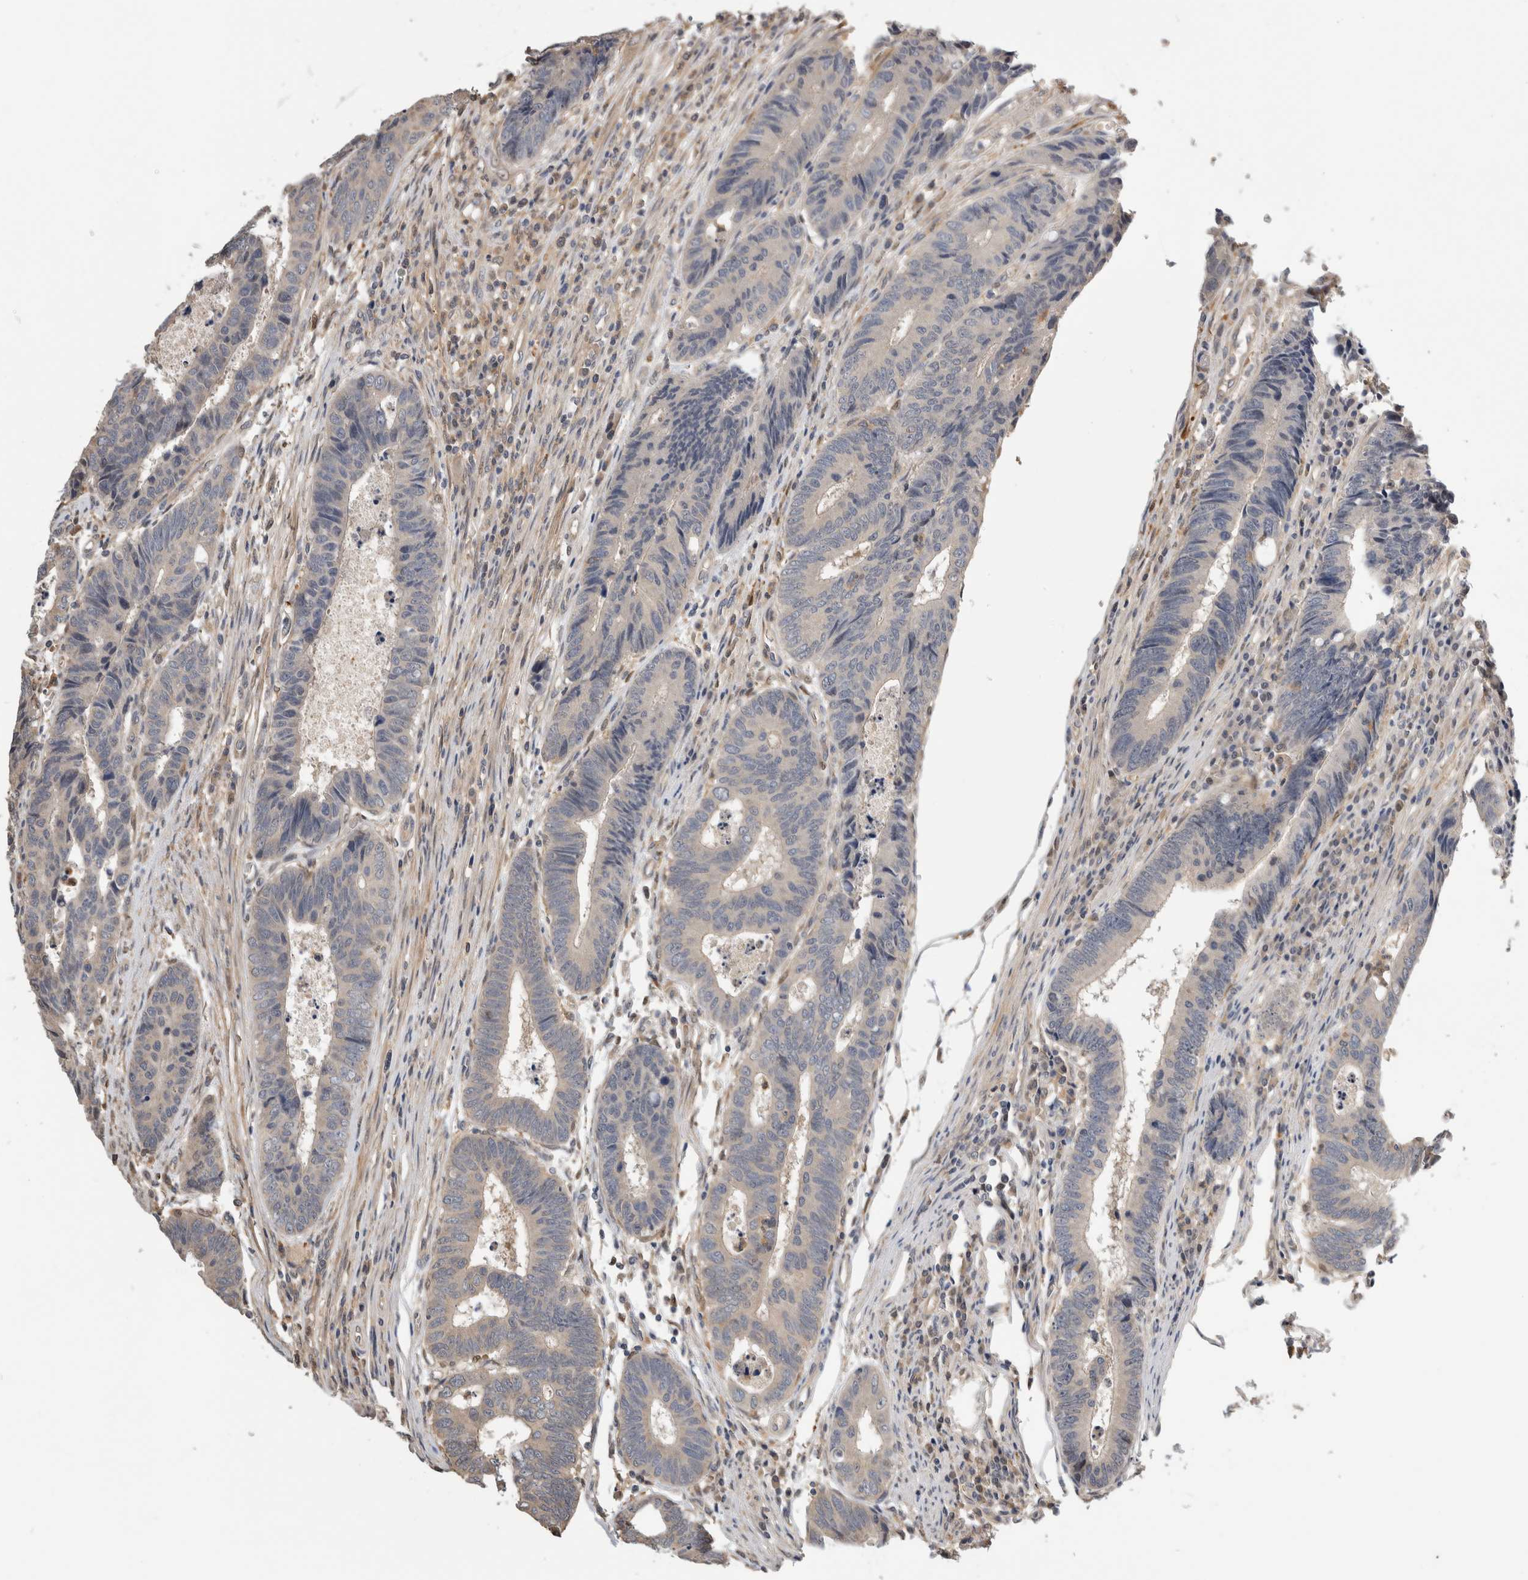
{"staining": {"intensity": "weak", "quantity": "<25%", "location": "cytoplasmic/membranous"}, "tissue": "colorectal cancer", "cell_type": "Tumor cells", "image_type": "cancer", "snomed": [{"axis": "morphology", "description": "Adenocarcinoma, NOS"}, {"axis": "topography", "description": "Rectum"}], "caption": "Tumor cells are negative for brown protein staining in adenocarcinoma (colorectal).", "gene": "PGM1", "patient": {"sex": "male", "age": 84}}